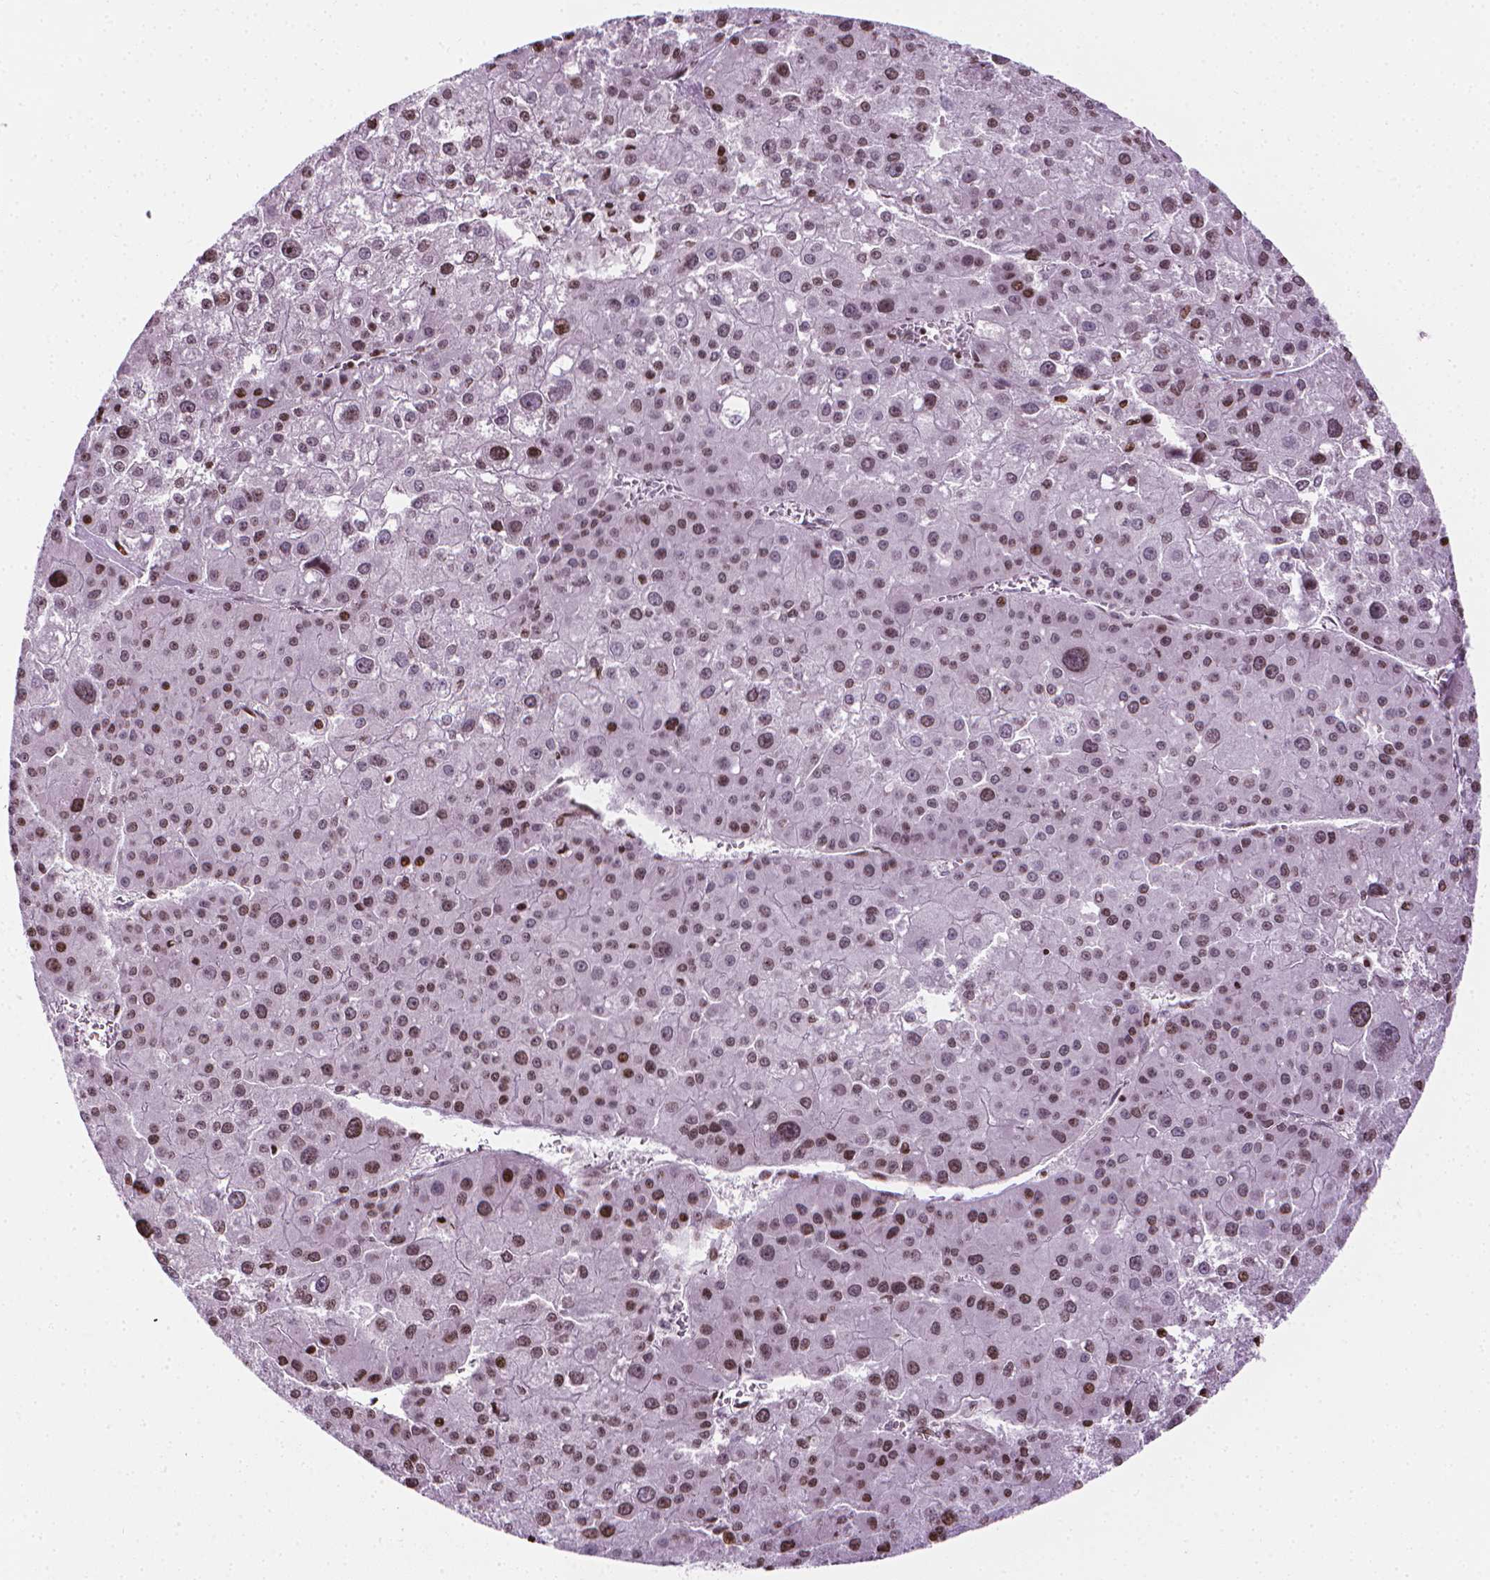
{"staining": {"intensity": "strong", "quantity": "25%-75%", "location": "nuclear"}, "tissue": "liver cancer", "cell_type": "Tumor cells", "image_type": "cancer", "snomed": [{"axis": "morphology", "description": "Carcinoma, Hepatocellular, NOS"}, {"axis": "topography", "description": "Liver"}], "caption": "Hepatocellular carcinoma (liver) stained for a protein (brown) displays strong nuclear positive positivity in approximately 25%-75% of tumor cells.", "gene": "PIP4K2A", "patient": {"sex": "male", "age": 73}}